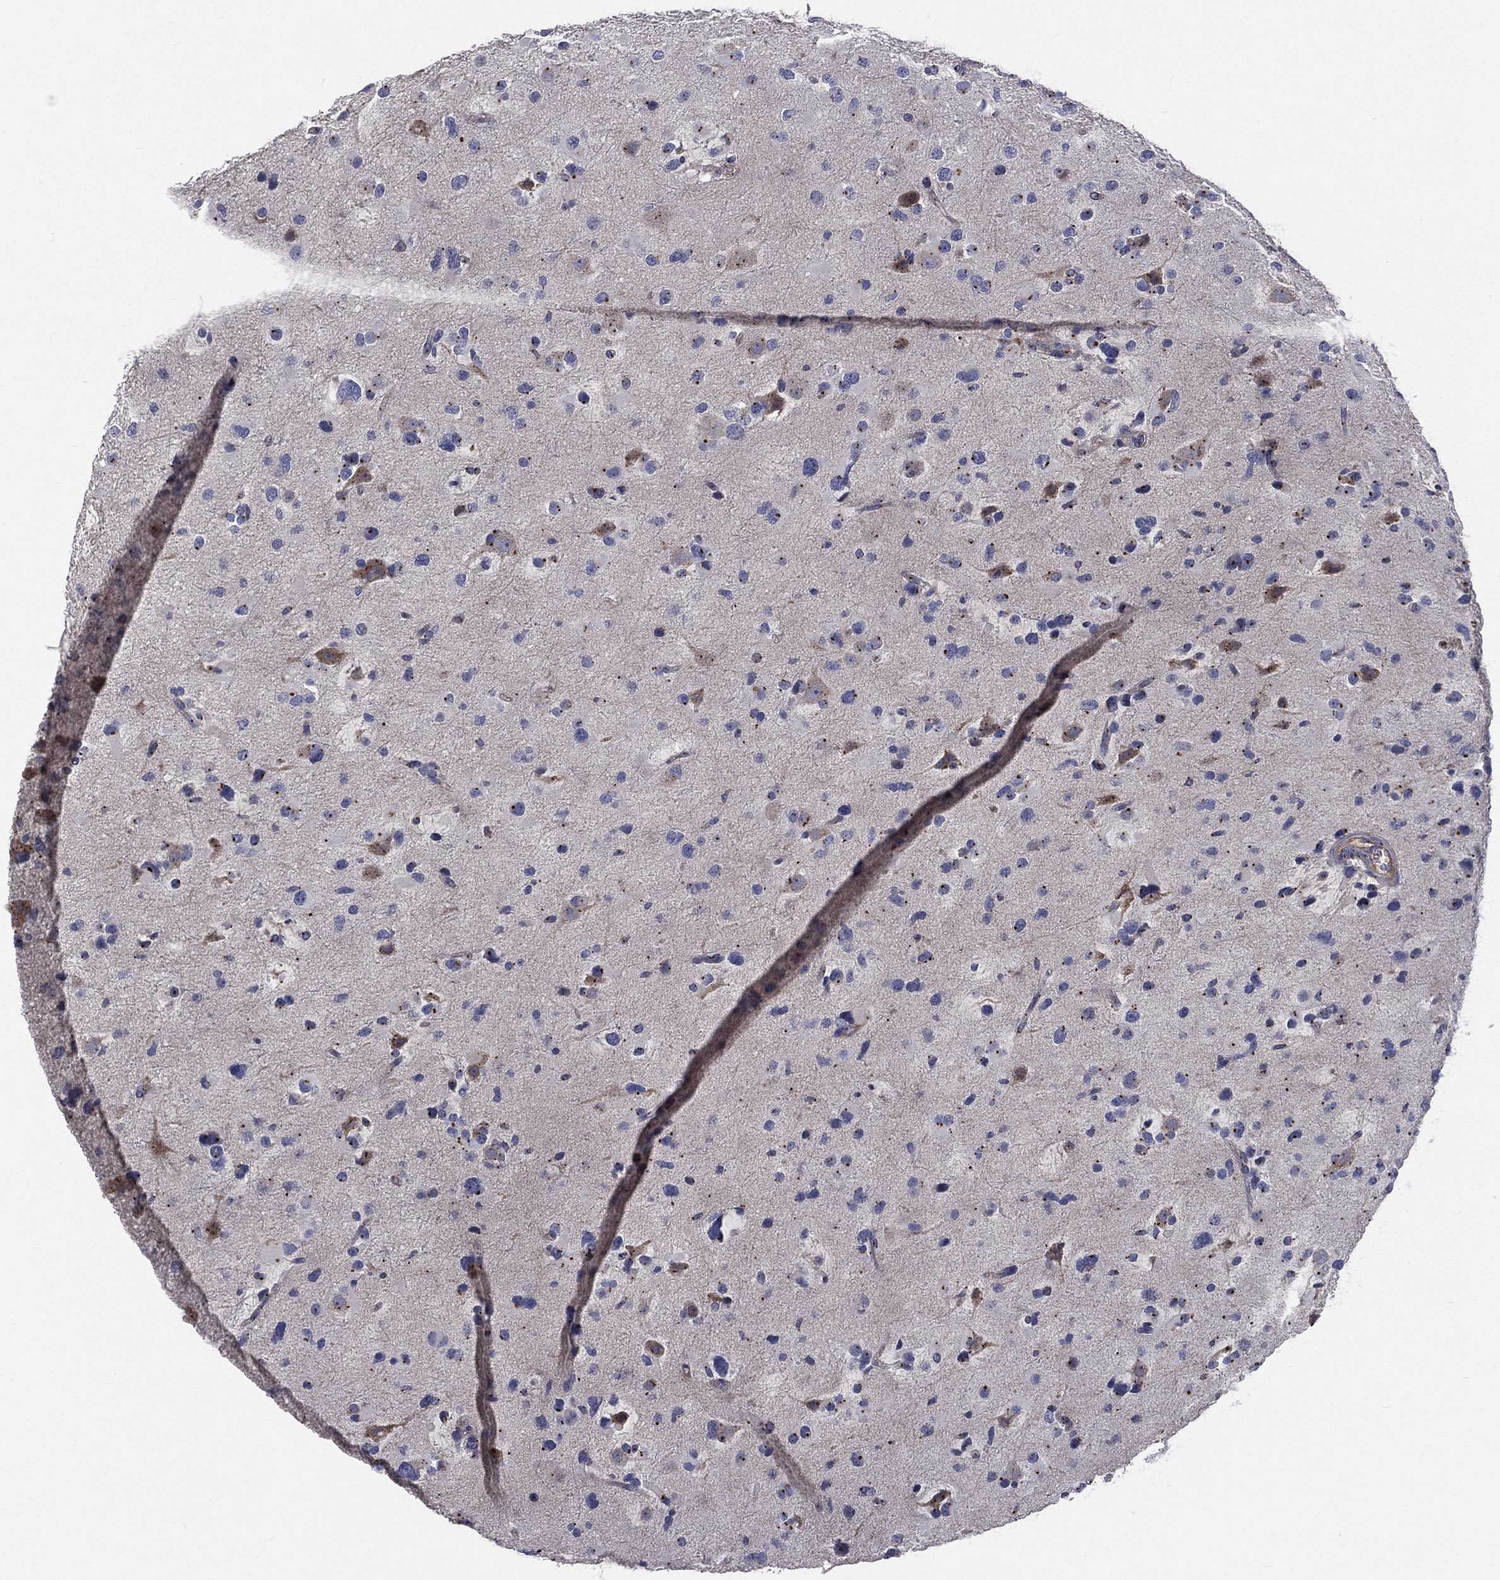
{"staining": {"intensity": "moderate", "quantity": "<25%", "location": "cytoplasmic/membranous"}, "tissue": "glioma", "cell_type": "Tumor cells", "image_type": "cancer", "snomed": [{"axis": "morphology", "description": "Glioma, malignant, Low grade"}, {"axis": "topography", "description": "Brain"}], "caption": "Glioma stained for a protein shows moderate cytoplasmic/membranous positivity in tumor cells.", "gene": "CROCC", "patient": {"sex": "female", "age": 32}}